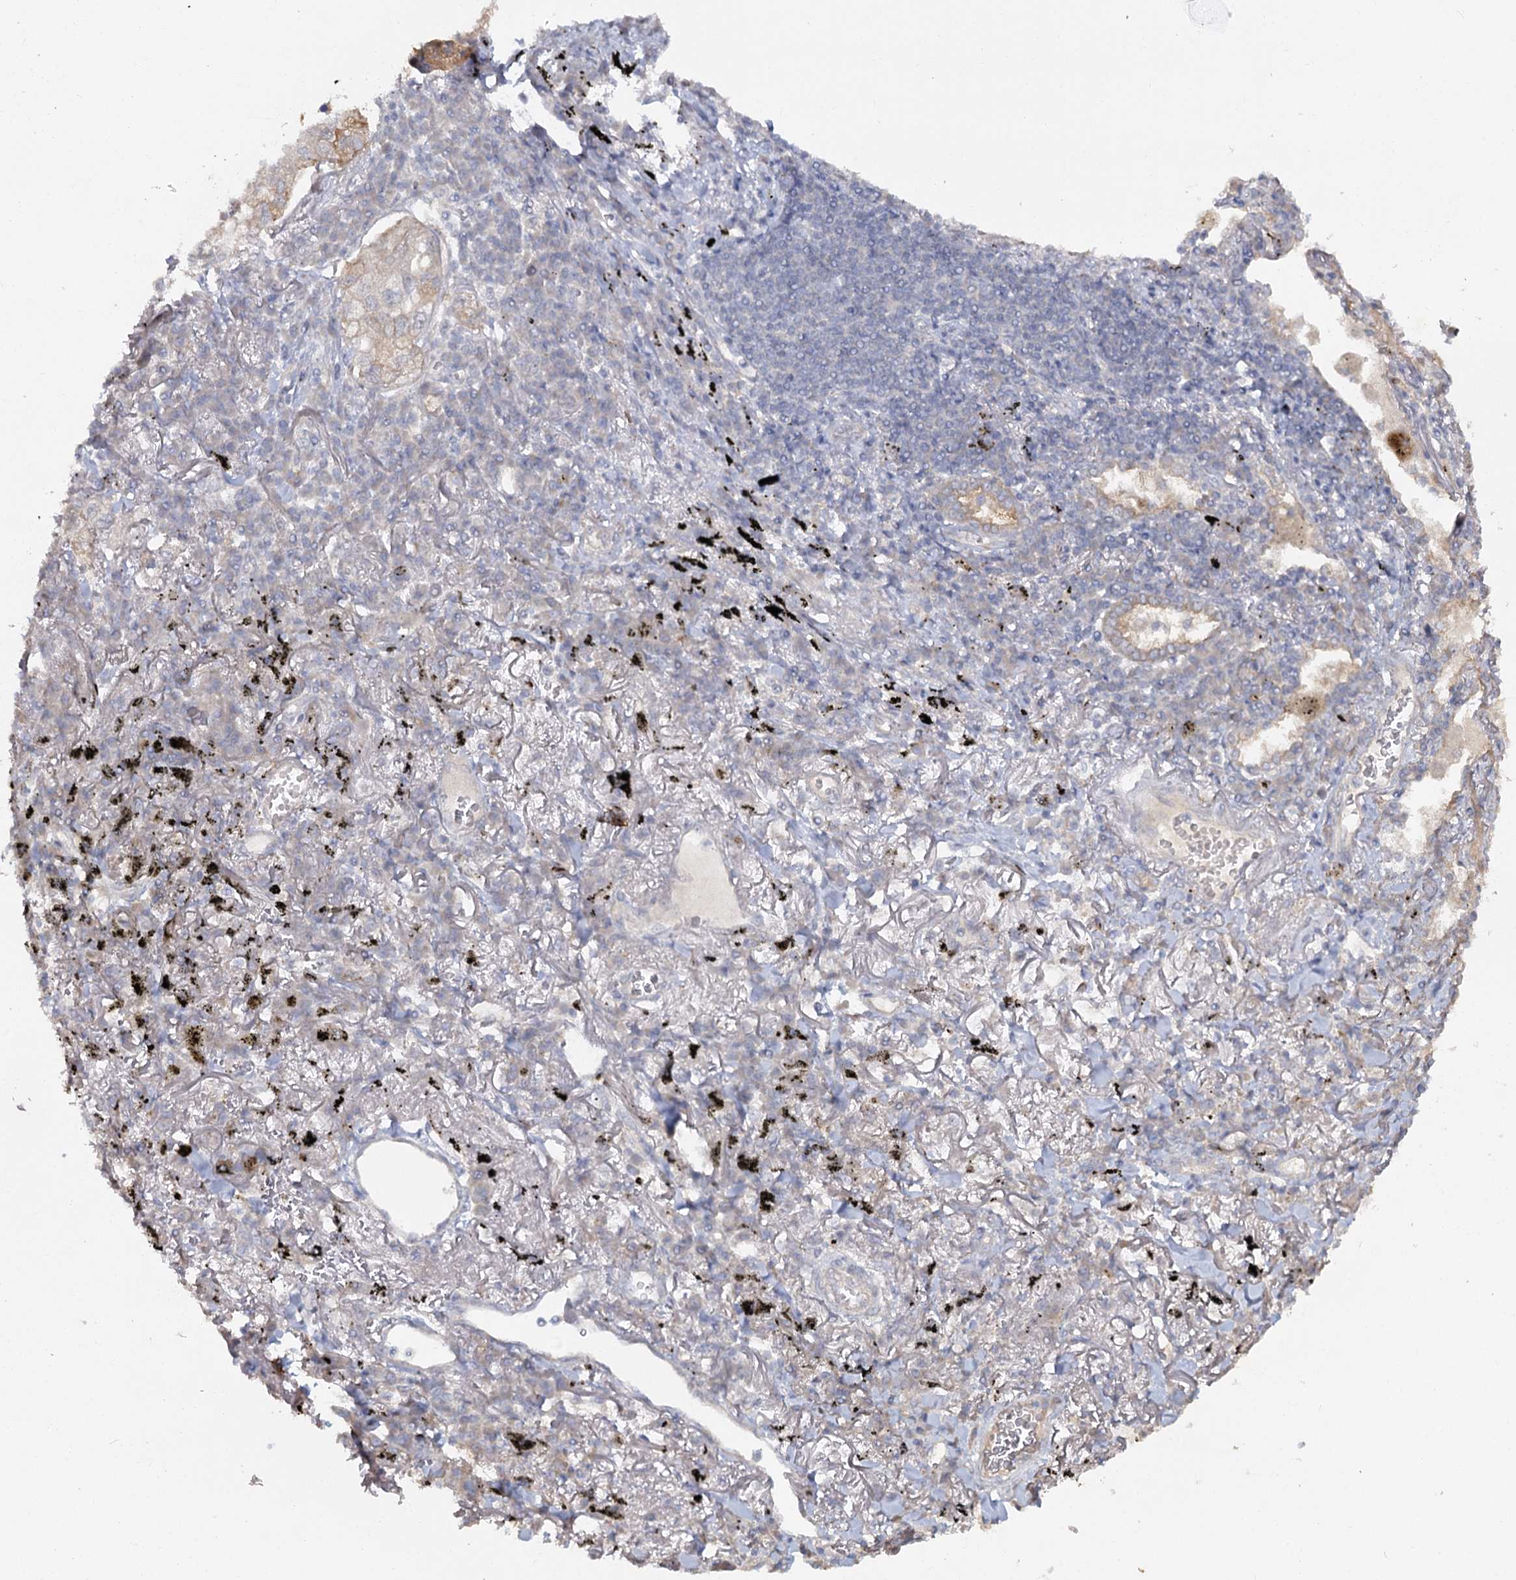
{"staining": {"intensity": "negative", "quantity": "none", "location": "none"}, "tissue": "lung cancer", "cell_type": "Tumor cells", "image_type": "cancer", "snomed": [{"axis": "morphology", "description": "Adenocarcinoma, NOS"}, {"axis": "topography", "description": "Lung"}], "caption": "DAB immunohistochemical staining of lung cancer demonstrates no significant positivity in tumor cells.", "gene": "ANGPTL5", "patient": {"sex": "male", "age": 65}}